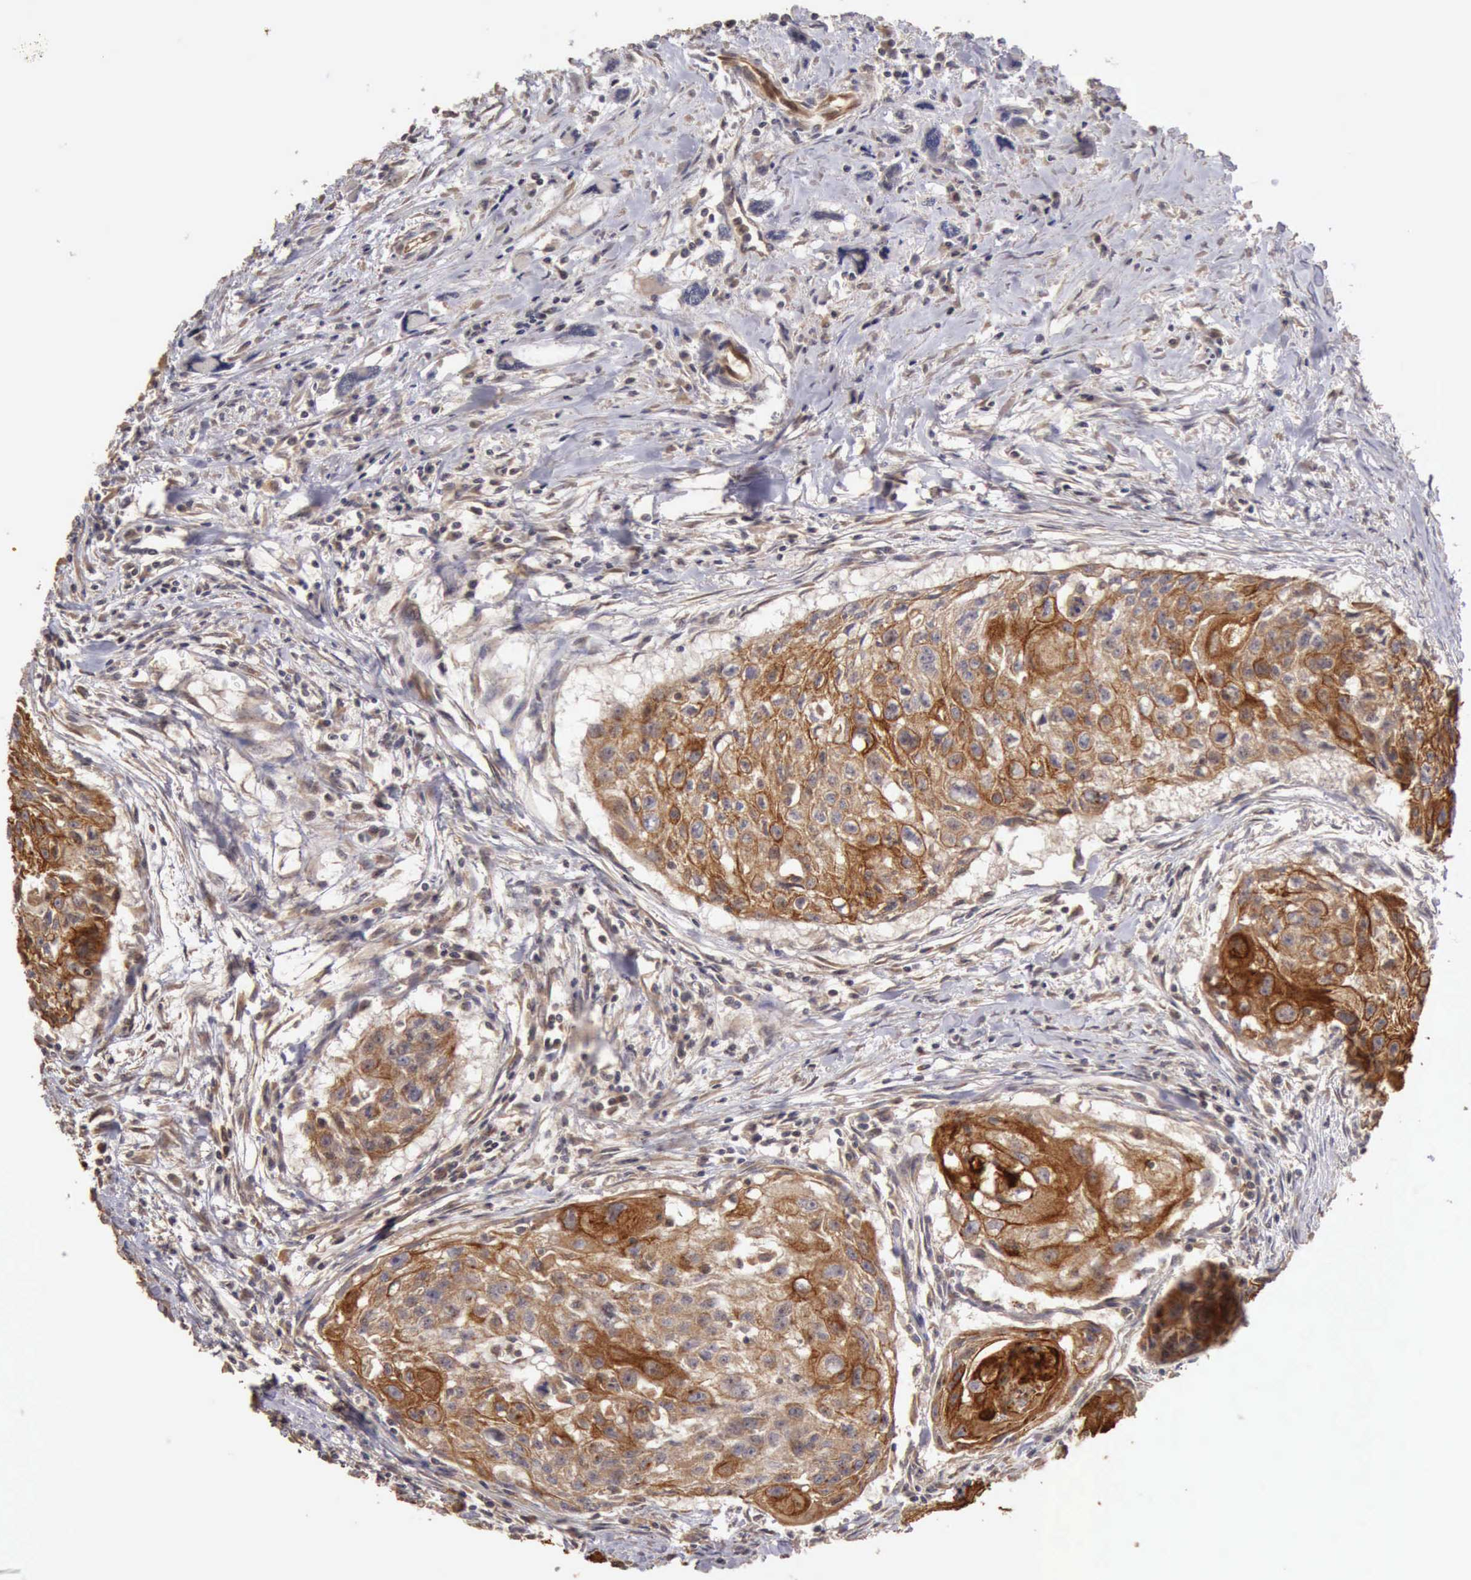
{"staining": {"intensity": "moderate", "quantity": ">75%", "location": "cytoplasmic/membranous"}, "tissue": "head and neck cancer", "cell_type": "Tumor cells", "image_type": "cancer", "snomed": [{"axis": "morphology", "description": "Squamous cell carcinoma, NOS"}, {"axis": "topography", "description": "Head-Neck"}], "caption": "IHC of human head and neck cancer exhibits medium levels of moderate cytoplasmic/membranous positivity in about >75% of tumor cells. The staining was performed using DAB, with brown indicating positive protein expression. Nuclei are stained blue with hematoxylin.", "gene": "BMX", "patient": {"sex": "male", "age": 64}}